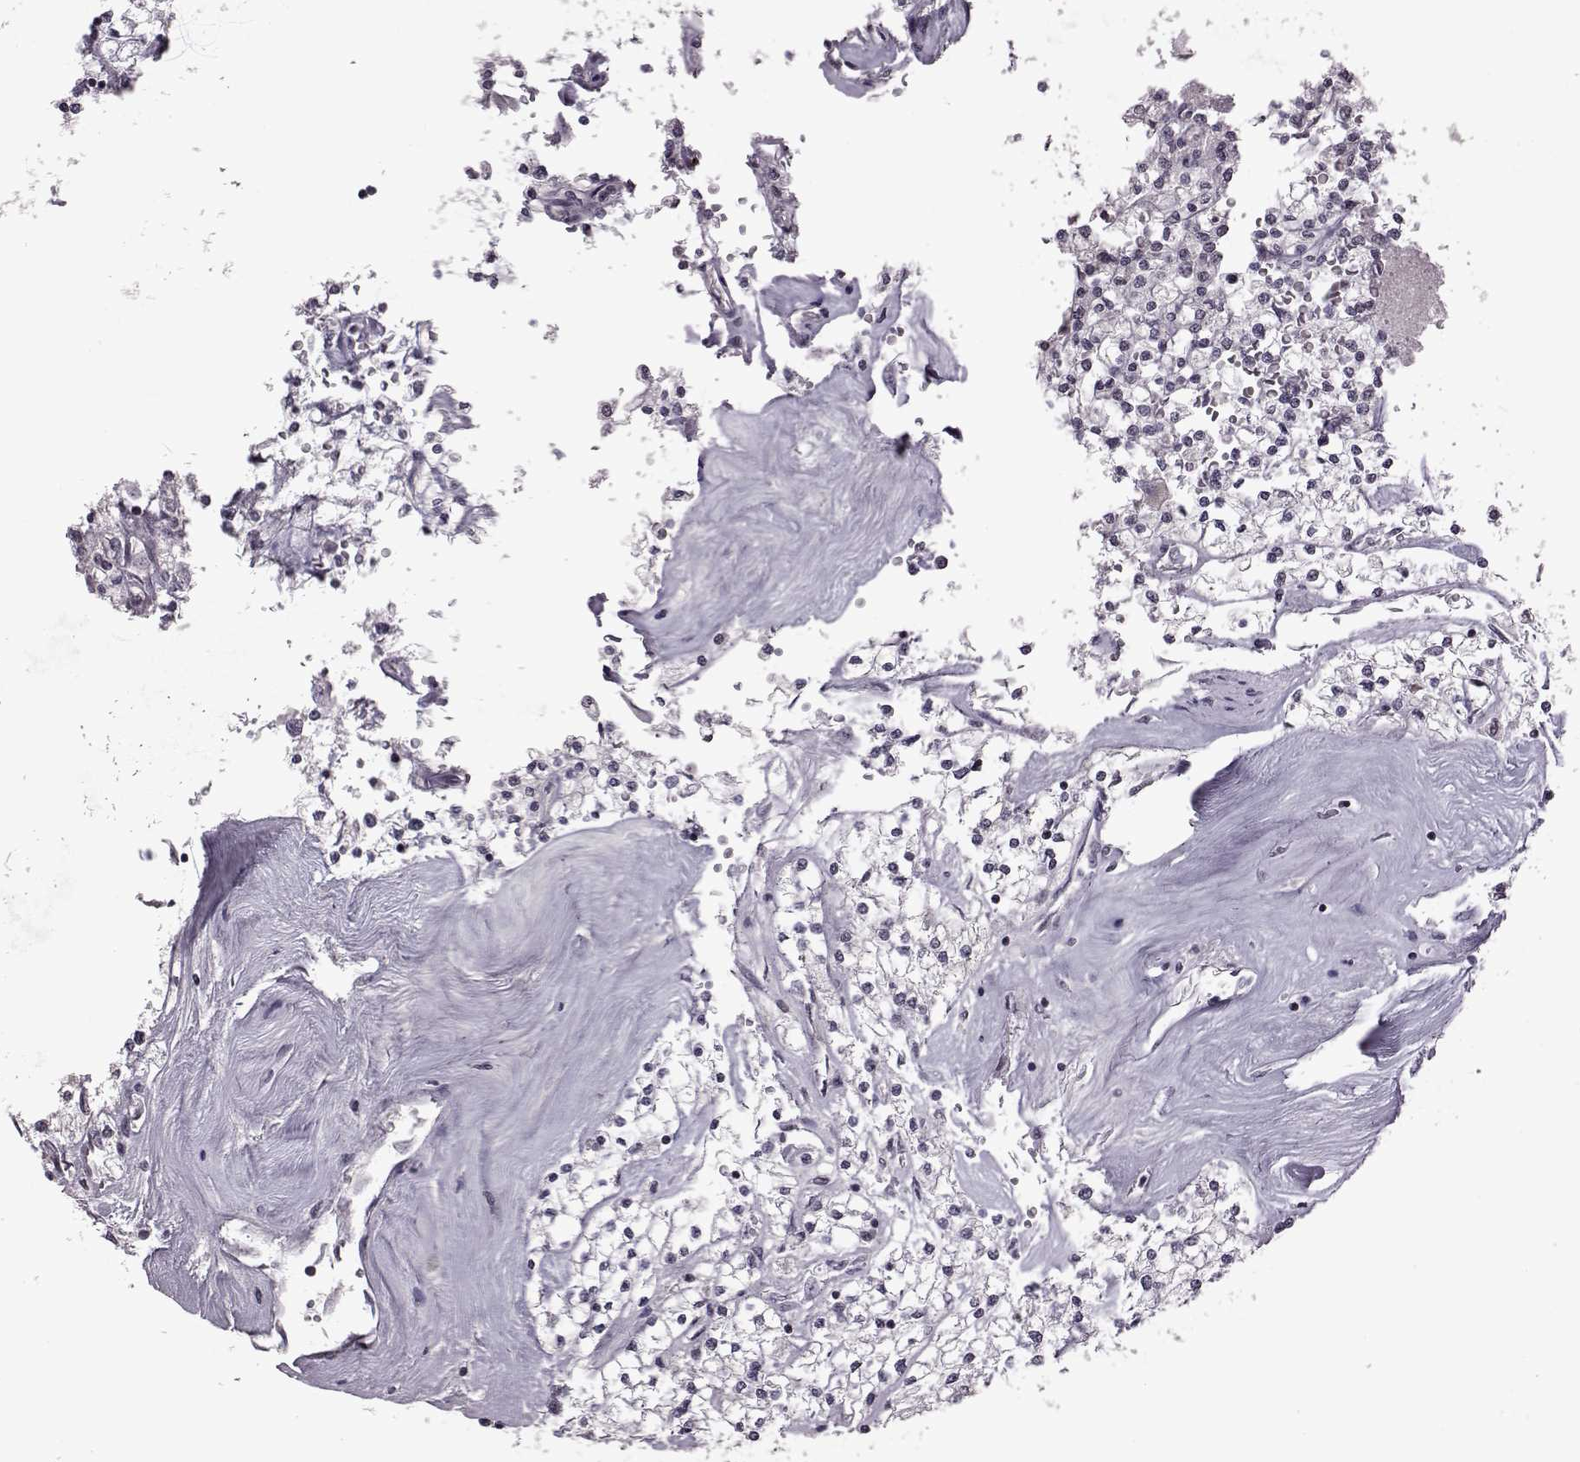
{"staining": {"intensity": "negative", "quantity": "none", "location": "none"}, "tissue": "renal cancer", "cell_type": "Tumor cells", "image_type": "cancer", "snomed": [{"axis": "morphology", "description": "Adenocarcinoma, NOS"}, {"axis": "topography", "description": "Kidney"}], "caption": "Histopathology image shows no protein expression in tumor cells of renal cancer tissue. Nuclei are stained in blue.", "gene": "GAL", "patient": {"sex": "male", "age": 80}}